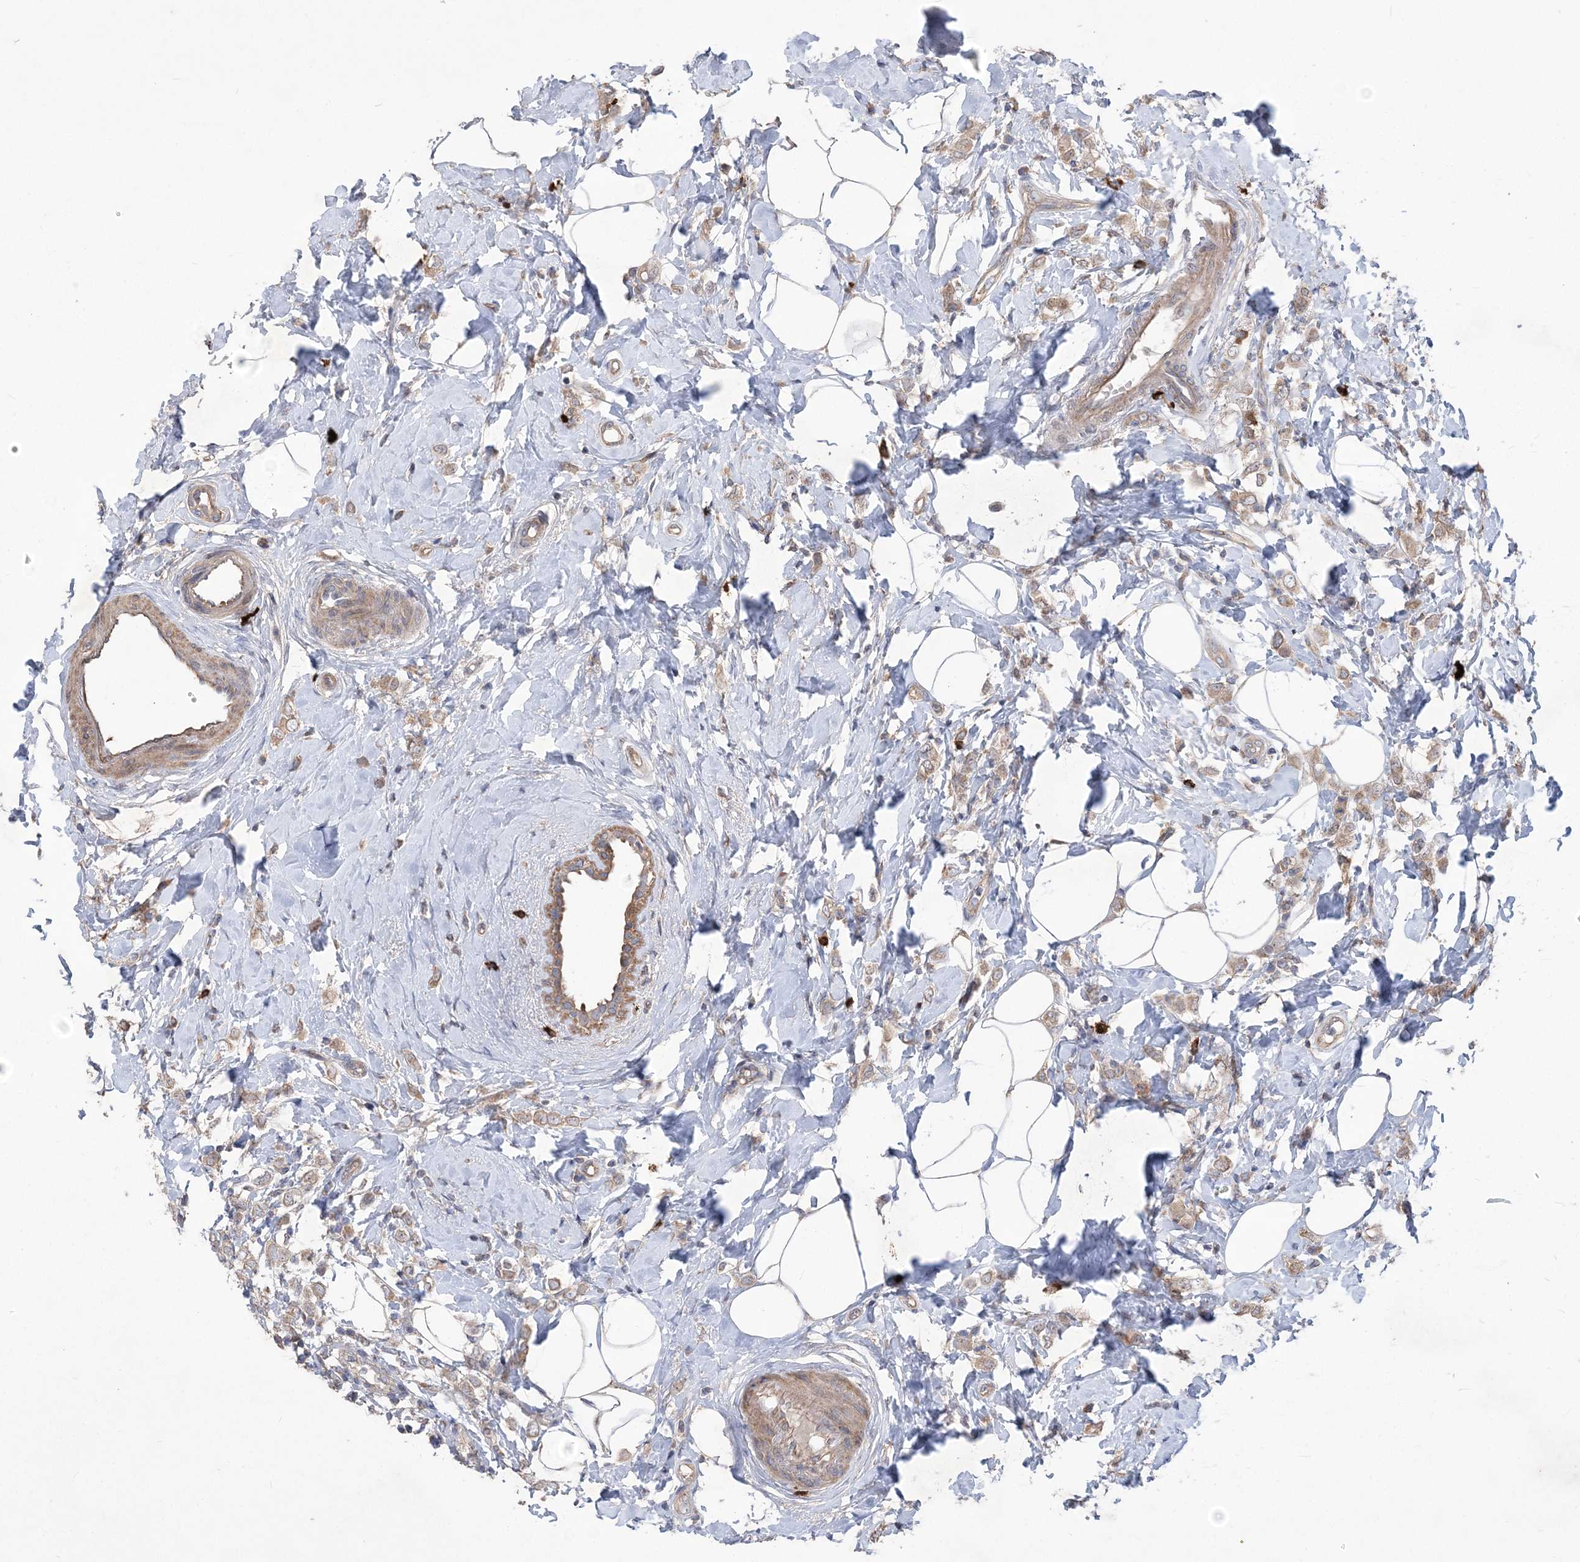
{"staining": {"intensity": "weak", "quantity": ">75%", "location": "cytoplasmic/membranous"}, "tissue": "breast cancer", "cell_type": "Tumor cells", "image_type": "cancer", "snomed": [{"axis": "morphology", "description": "Lobular carcinoma"}, {"axis": "topography", "description": "Breast"}], "caption": "This histopathology image displays immunohistochemistry (IHC) staining of human breast cancer (lobular carcinoma), with low weak cytoplasmic/membranous positivity in about >75% of tumor cells.", "gene": "MTRF1L", "patient": {"sex": "female", "age": 47}}